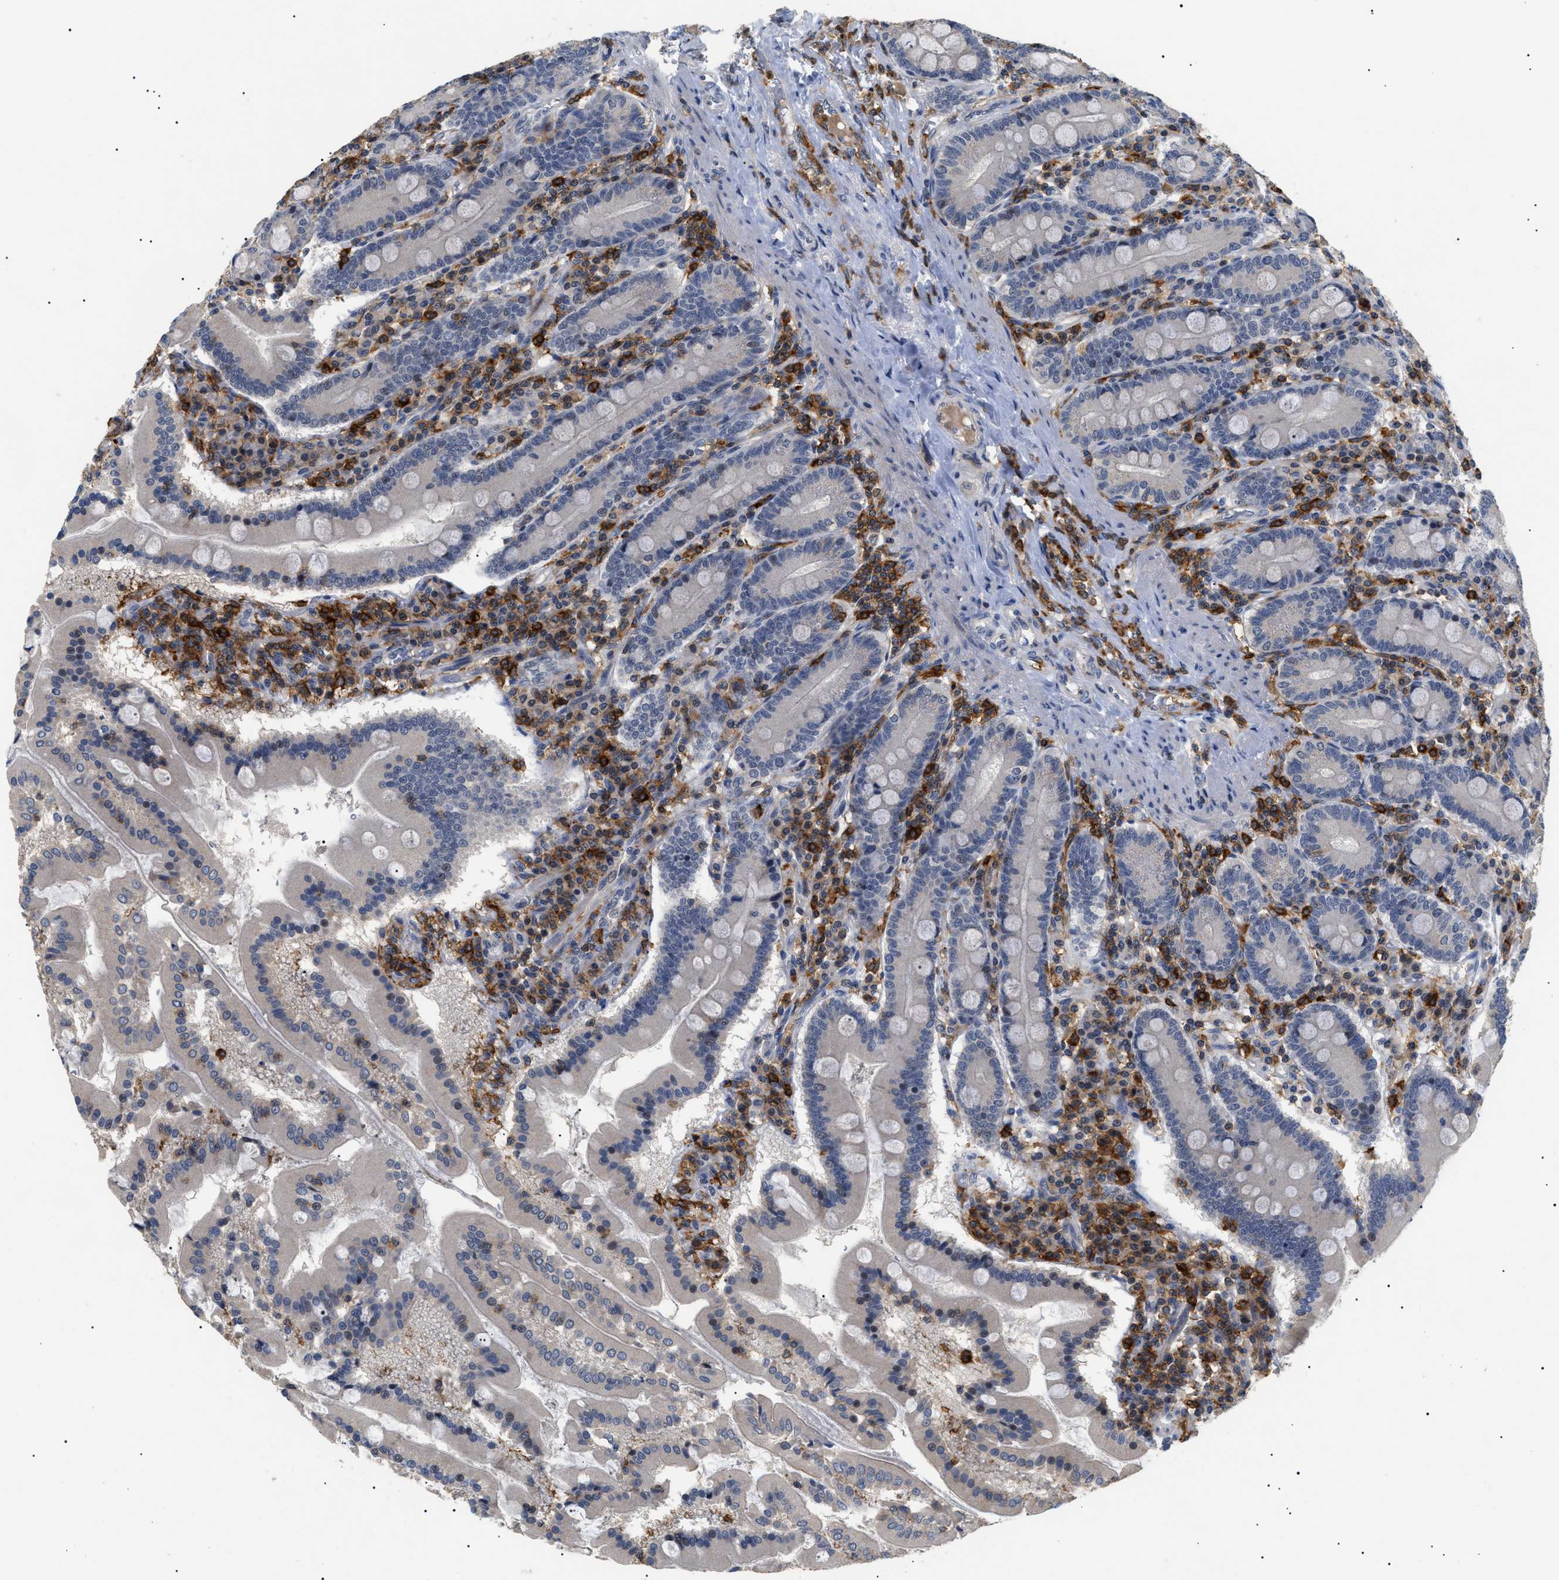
{"staining": {"intensity": "weak", "quantity": ">75%", "location": "cytoplasmic/membranous"}, "tissue": "duodenum", "cell_type": "Glandular cells", "image_type": "normal", "snomed": [{"axis": "morphology", "description": "Normal tissue, NOS"}, {"axis": "topography", "description": "Duodenum"}], "caption": "IHC histopathology image of benign duodenum stained for a protein (brown), which exhibits low levels of weak cytoplasmic/membranous staining in about >75% of glandular cells.", "gene": "CD300A", "patient": {"sex": "male", "age": 50}}